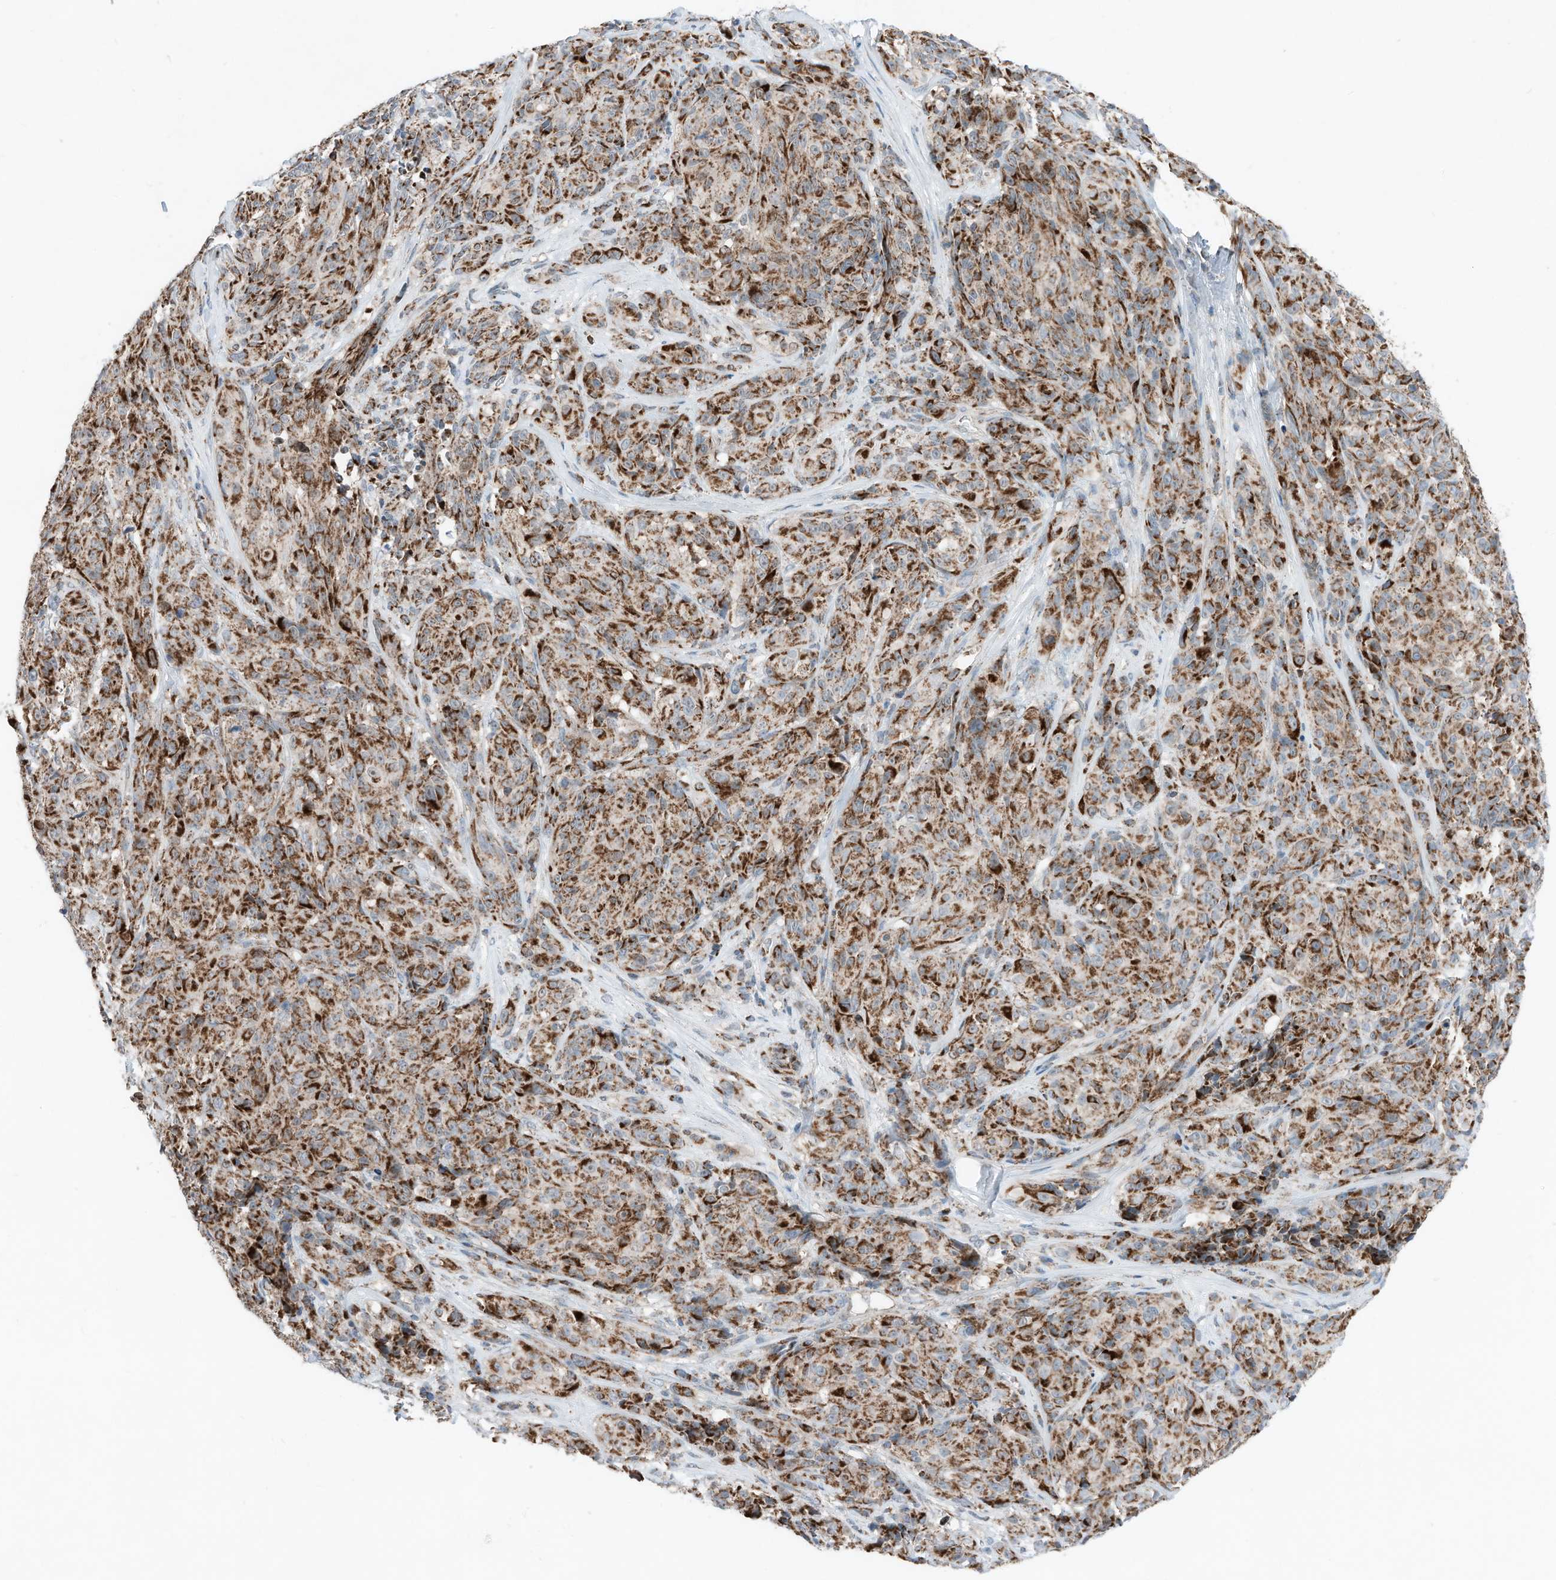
{"staining": {"intensity": "strong", "quantity": ">75%", "location": "cytoplasmic/membranous"}, "tissue": "melanoma", "cell_type": "Tumor cells", "image_type": "cancer", "snomed": [{"axis": "morphology", "description": "Malignant melanoma, NOS"}, {"axis": "topography", "description": "Skin"}], "caption": "Immunohistochemical staining of melanoma shows strong cytoplasmic/membranous protein positivity in approximately >75% of tumor cells.", "gene": "RMND1", "patient": {"sex": "male", "age": 73}}